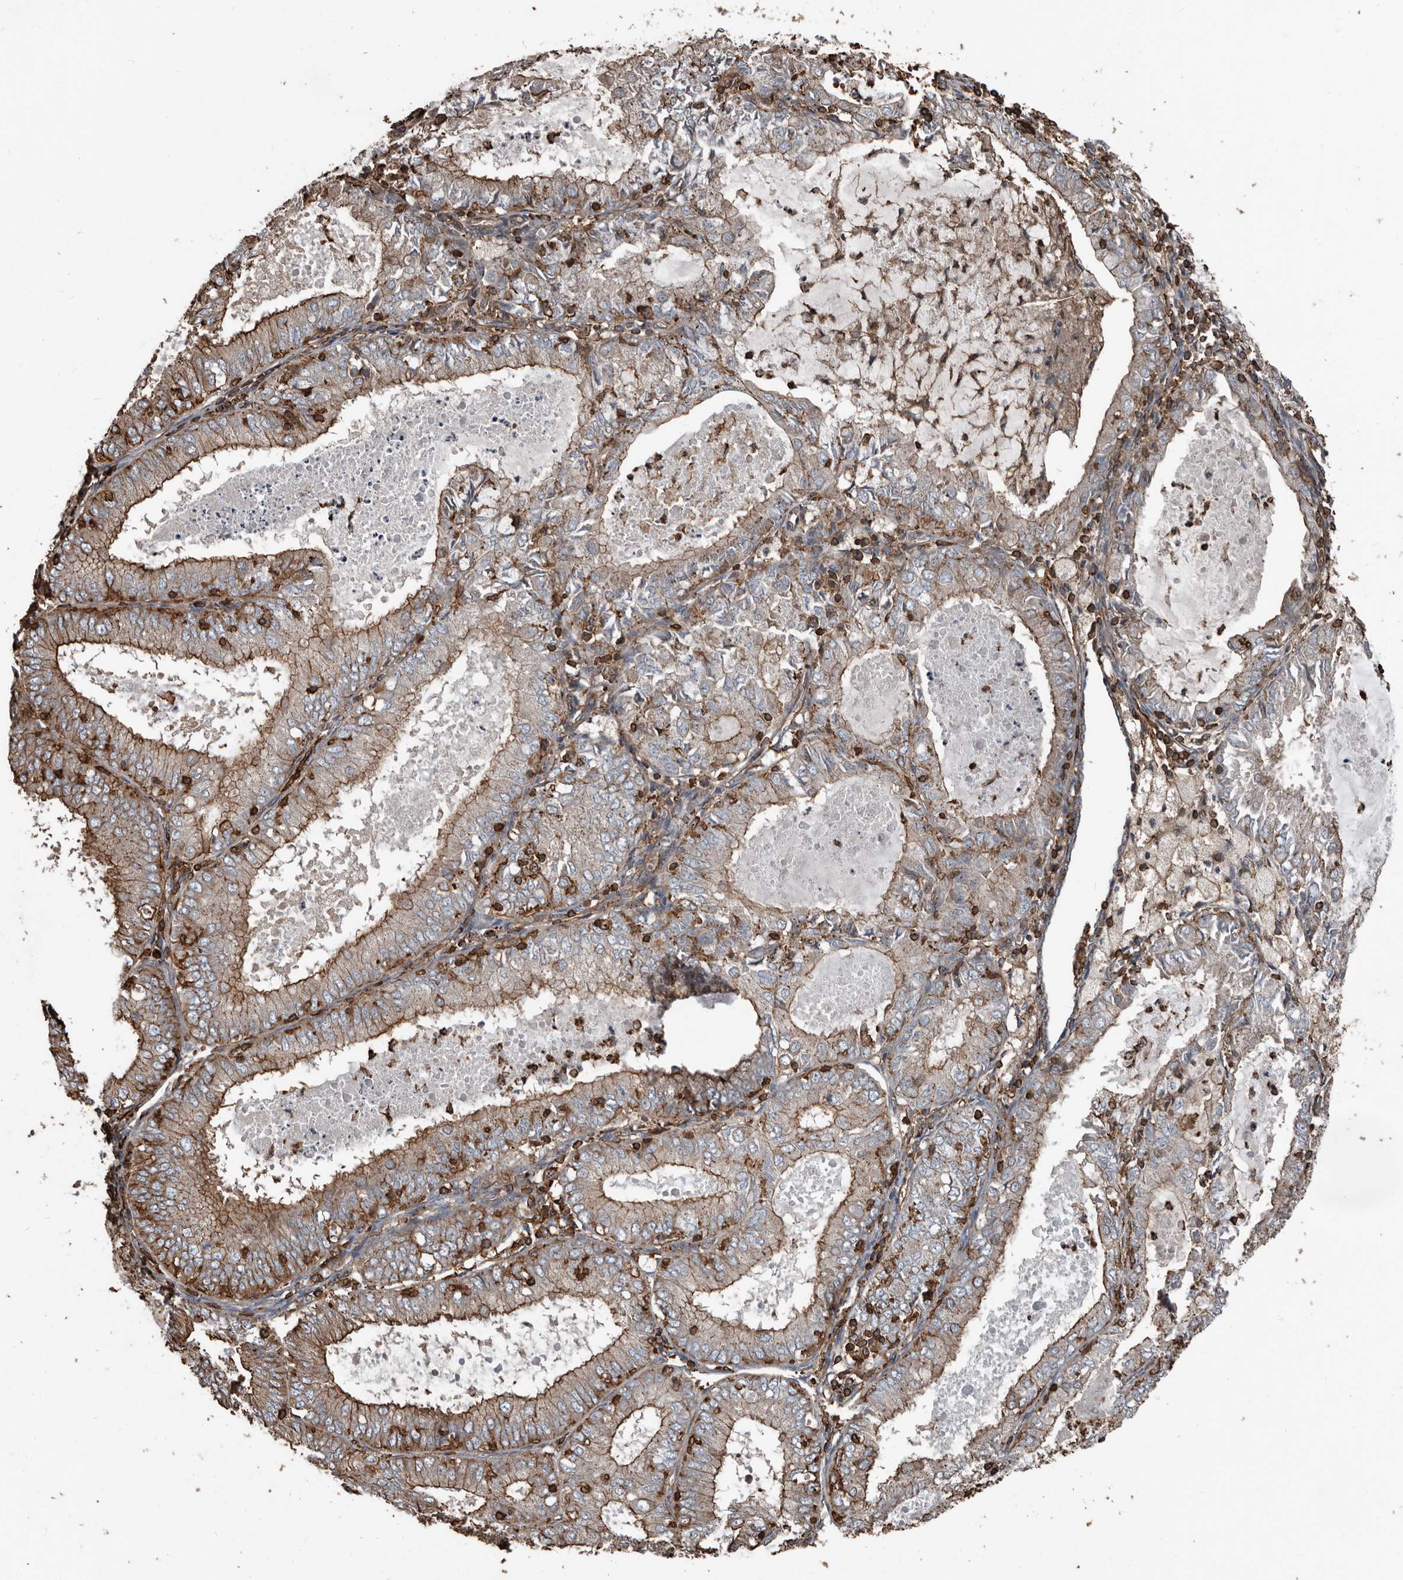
{"staining": {"intensity": "moderate", "quantity": "25%-75%", "location": "cytoplasmic/membranous"}, "tissue": "endometrial cancer", "cell_type": "Tumor cells", "image_type": "cancer", "snomed": [{"axis": "morphology", "description": "Adenocarcinoma, NOS"}, {"axis": "topography", "description": "Endometrium"}], "caption": "Endometrial cancer was stained to show a protein in brown. There is medium levels of moderate cytoplasmic/membranous positivity in about 25%-75% of tumor cells.", "gene": "DENND6B", "patient": {"sex": "female", "age": 57}}